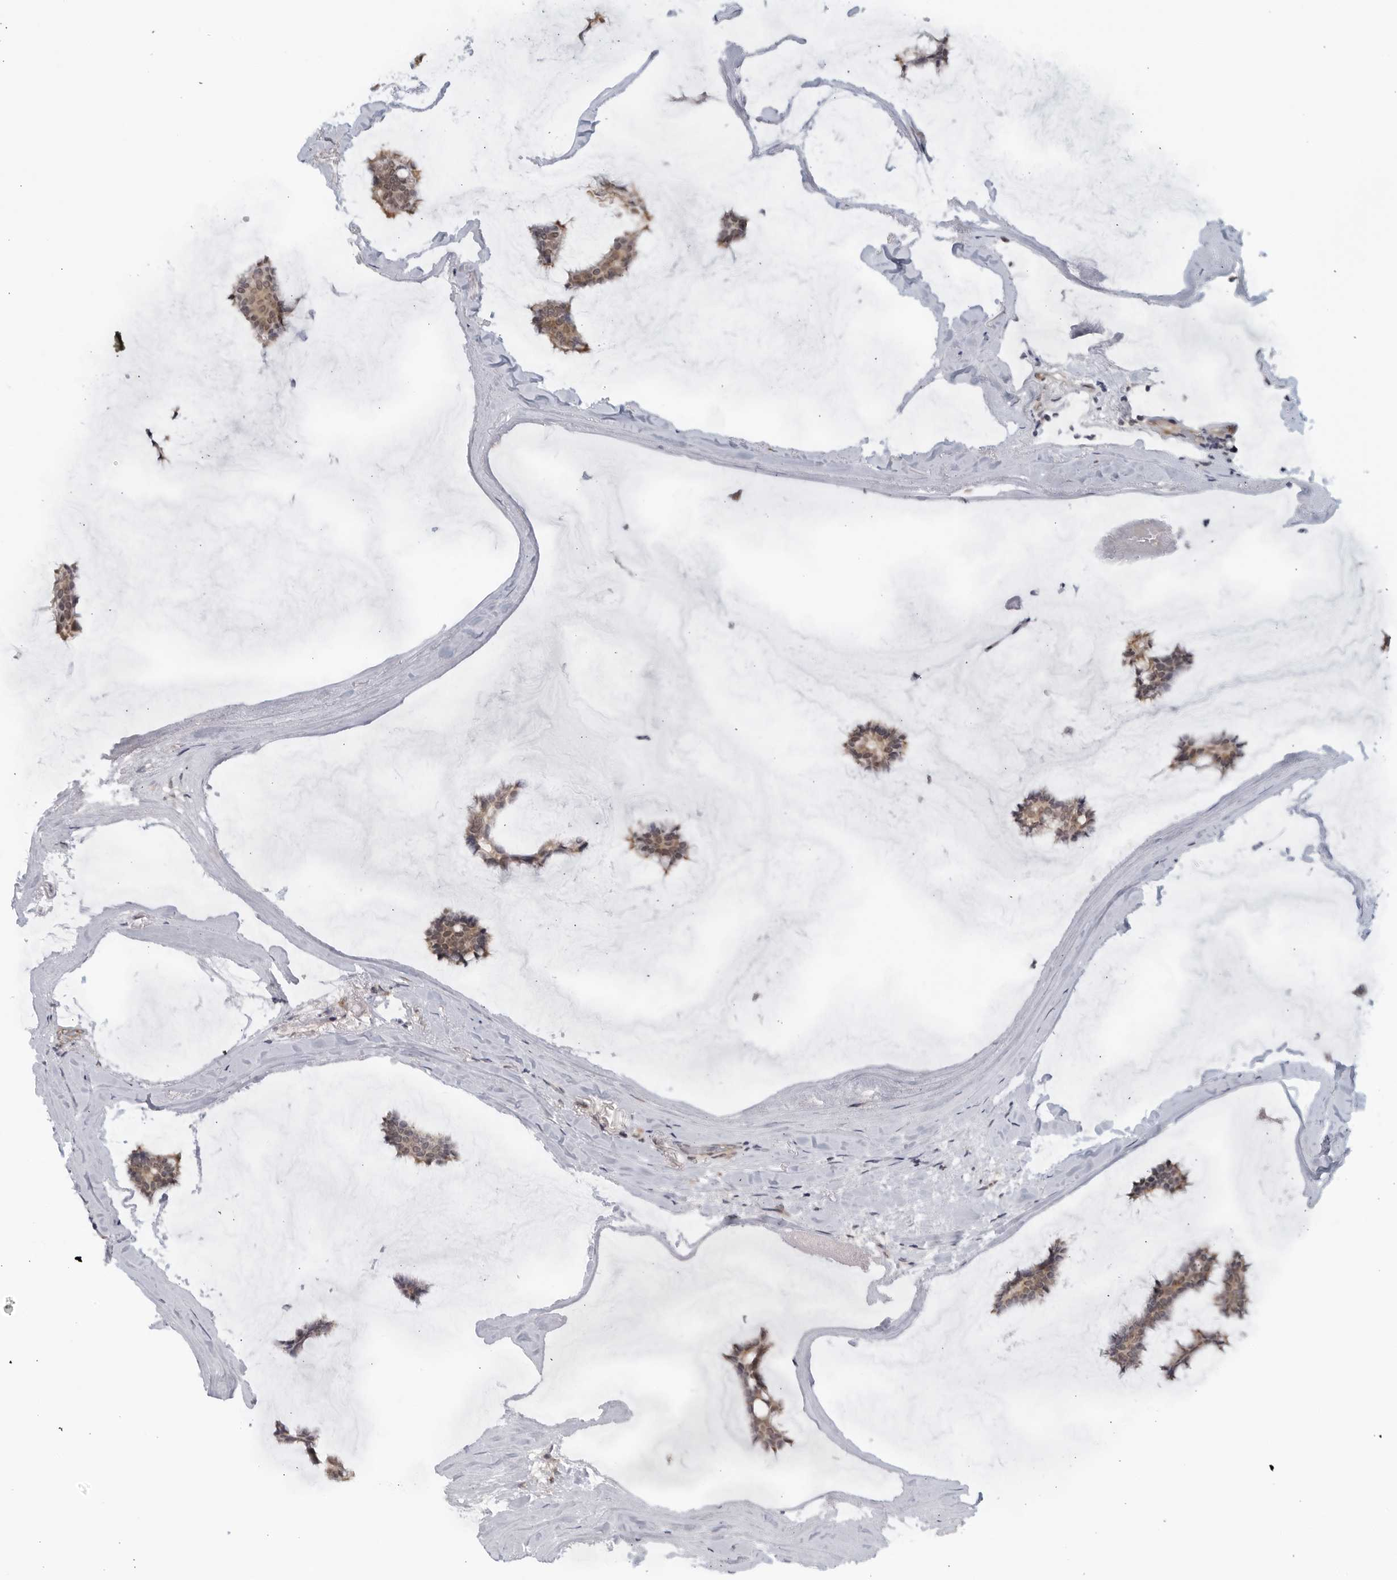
{"staining": {"intensity": "weak", "quantity": ">75%", "location": "cytoplasmic/membranous,nuclear"}, "tissue": "breast cancer", "cell_type": "Tumor cells", "image_type": "cancer", "snomed": [{"axis": "morphology", "description": "Duct carcinoma"}, {"axis": "topography", "description": "Breast"}], "caption": "Breast infiltrating ductal carcinoma was stained to show a protein in brown. There is low levels of weak cytoplasmic/membranous and nuclear positivity in about >75% of tumor cells. Immunohistochemistry stains the protein in brown and the nuclei are stained blue.", "gene": "RC3H1", "patient": {"sex": "female", "age": 93}}